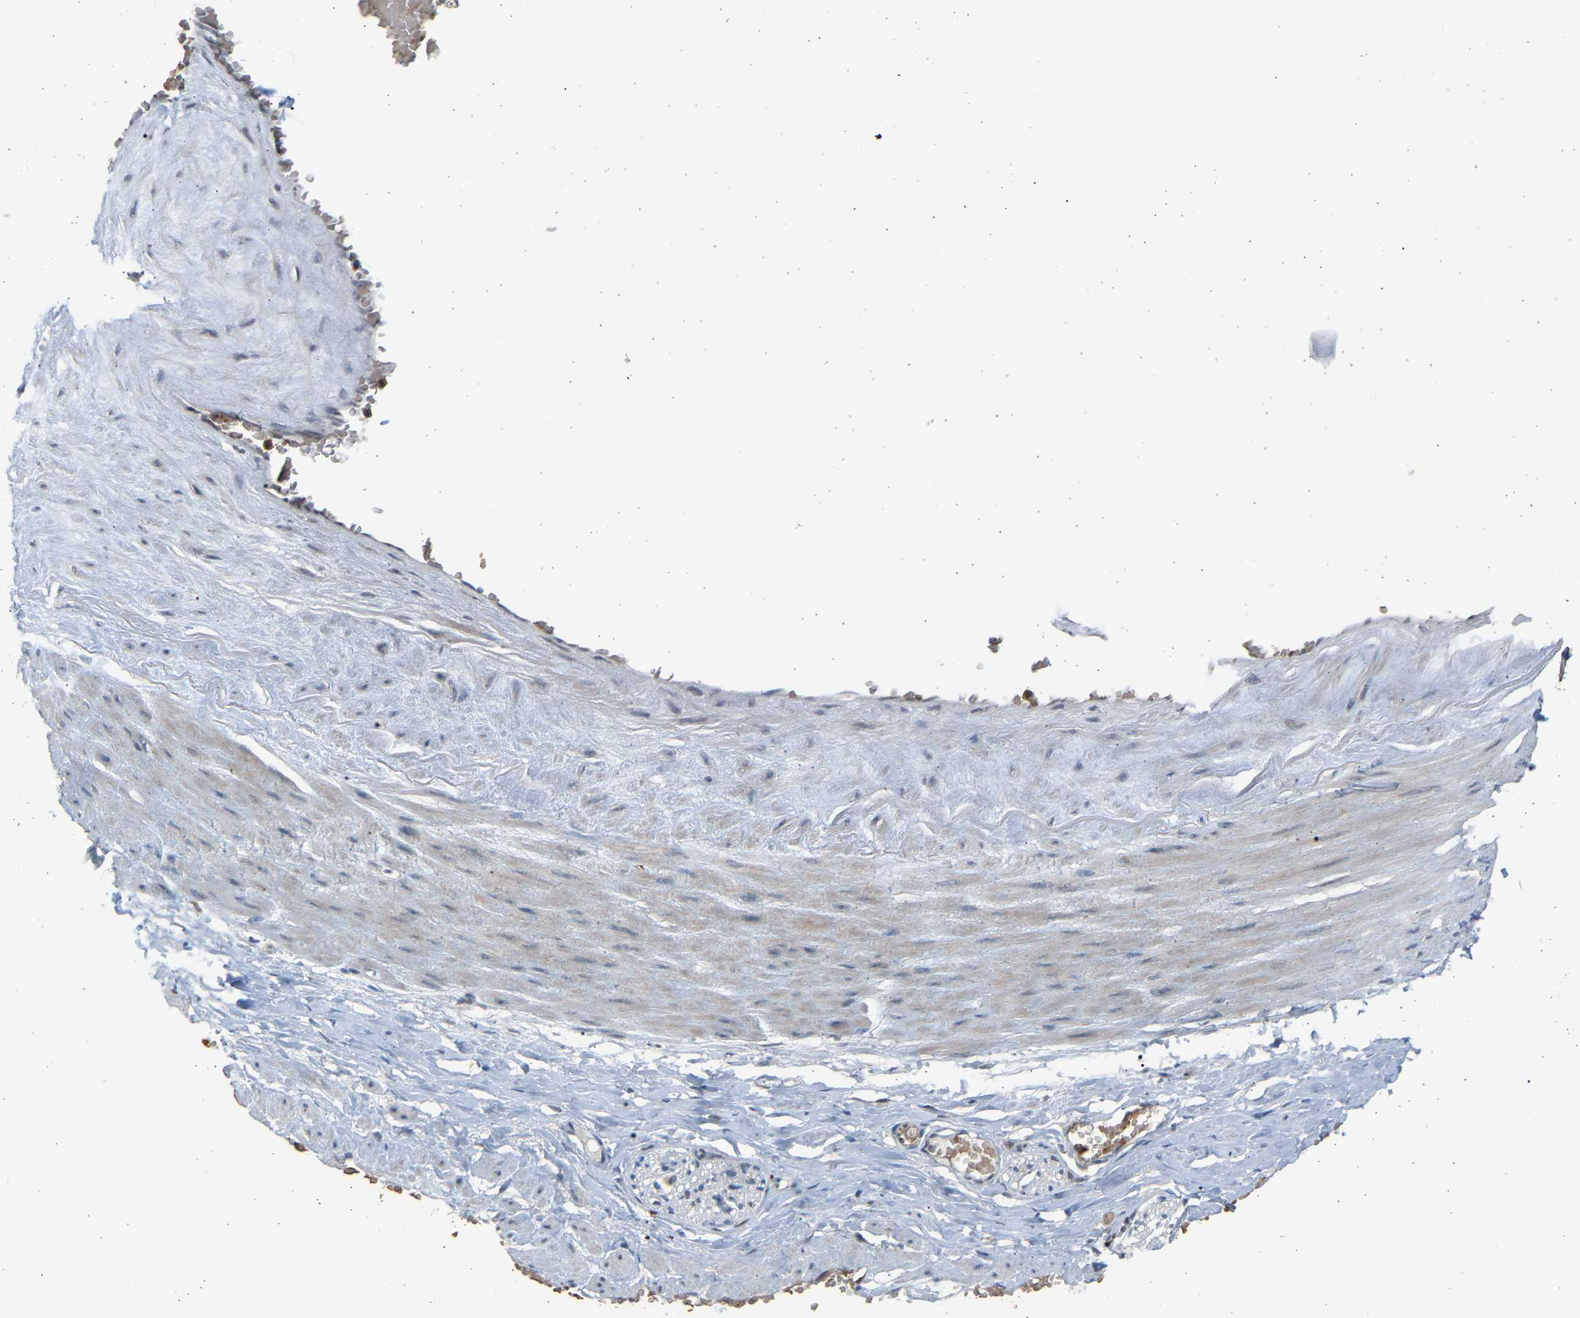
{"staining": {"intensity": "negative", "quantity": "none", "location": "none"}, "tissue": "adipose tissue", "cell_type": "Adipocytes", "image_type": "normal", "snomed": [{"axis": "morphology", "description": "Normal tissue, NOS"}, {"axis": "topography", "description": "Soft tissue"}, {"axis": "topography", "description": "Vascular tissue"}], "caption": "Unremarkable adipose tissue was stained to show a protein in brown. There is no significant staining in adipocytes. The staining is performed using DAB brown chromogen with nuclei counter-stained in using hematoxylin.", "gene": "BIRC2", "patient": {"sex": "female", "age": 35}}